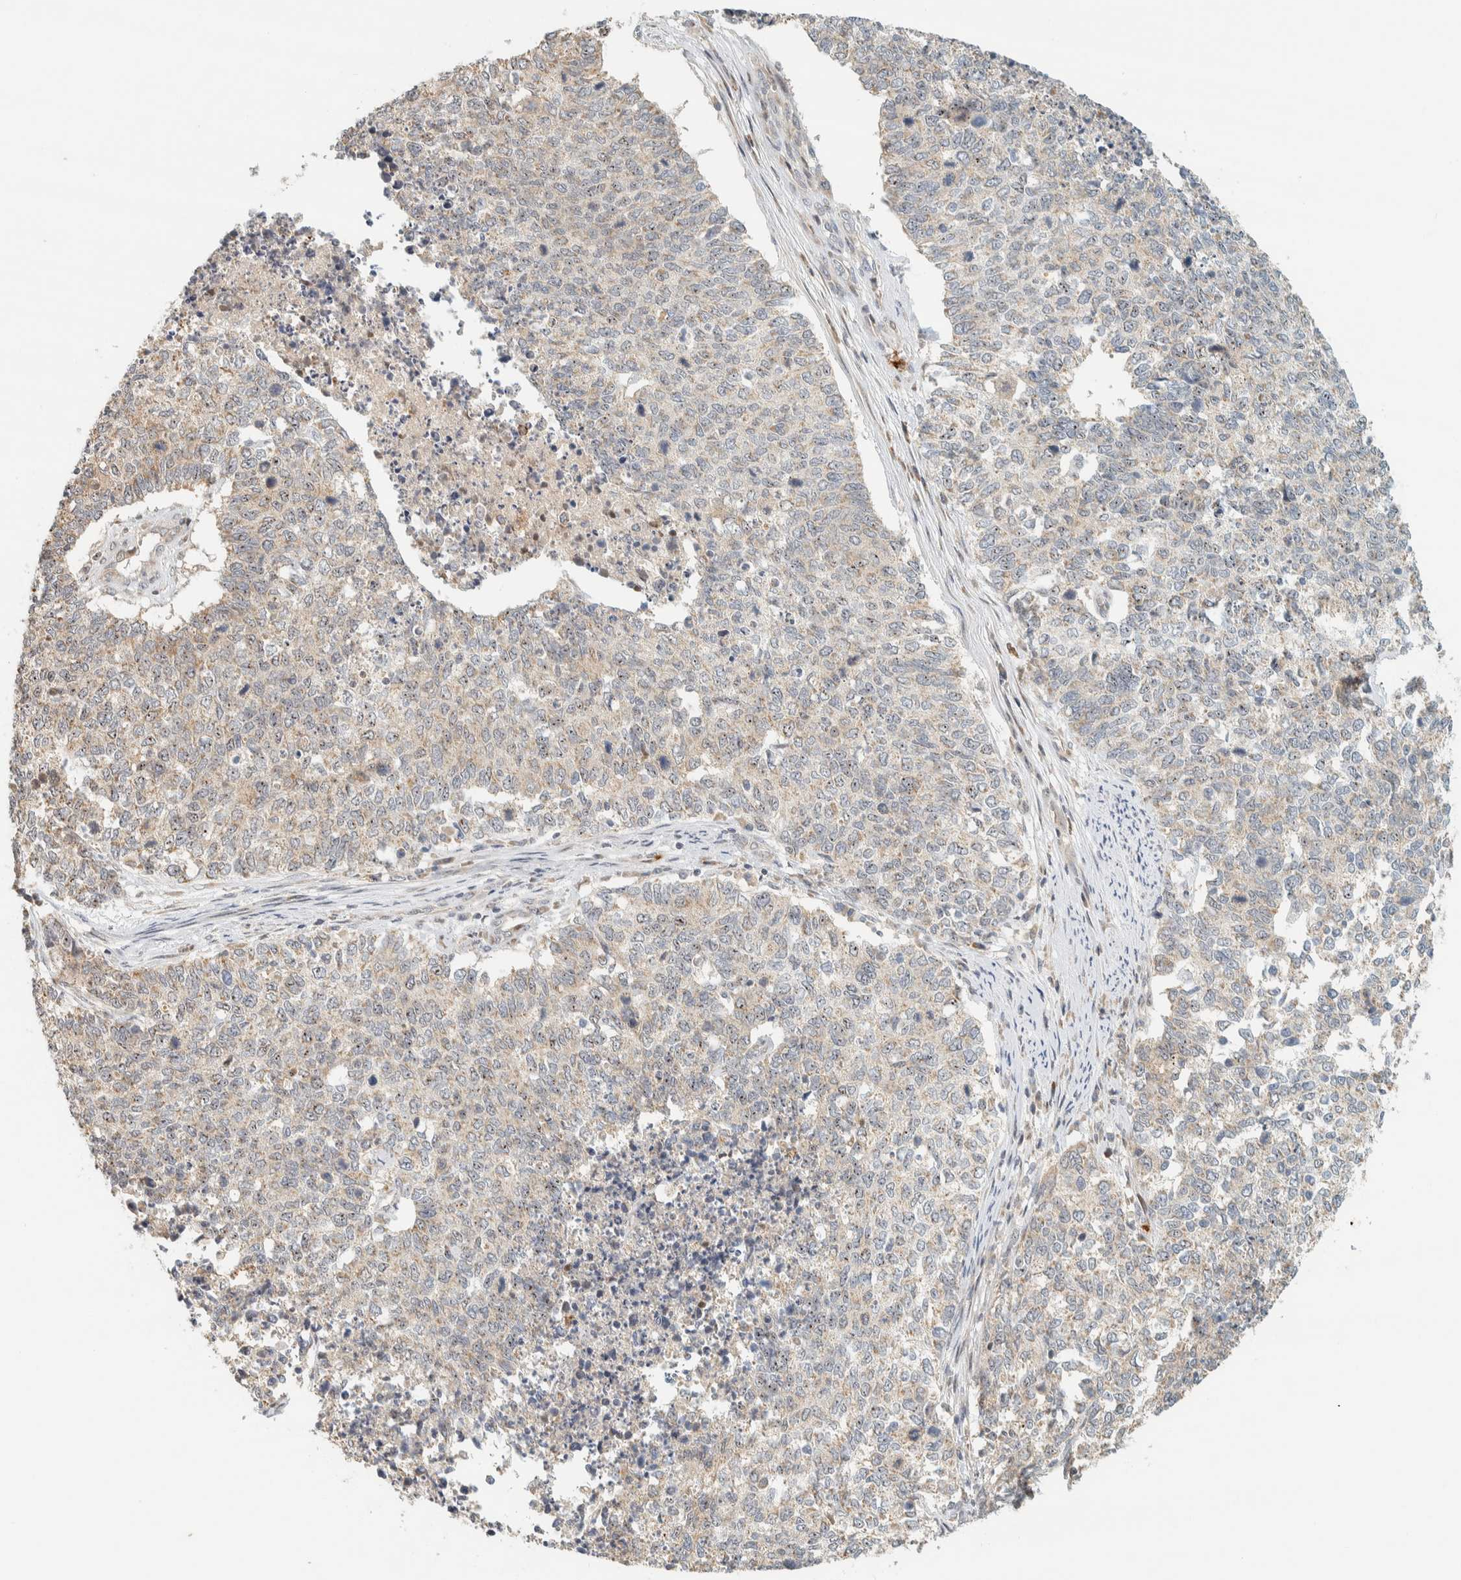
{"staining": {"intensity": "weak", "quantity": ">75%", "location": "cytoplasmic/membranous"}, "tissue": "cervical cancer", "cell_type": "Tumor cells", "image_type": "cancer", "snomed": [{"axis": "morphology", "description": "Squamous cell carcinoma, NOS"}, {"axis": "topography", "description": "Cervix"}], "caption": "Immunohistochemistry of cervical cancer reveals low levels of weak cytoplasmic/membranous expression in approximately >75% of tumor cells. Using DAB (brown) and hematoxylin (blue) stains, captured at high magnification using brightfield microscopy.", "gene": "CCDC171", "patient": {"sex": "female", "age": 63}}